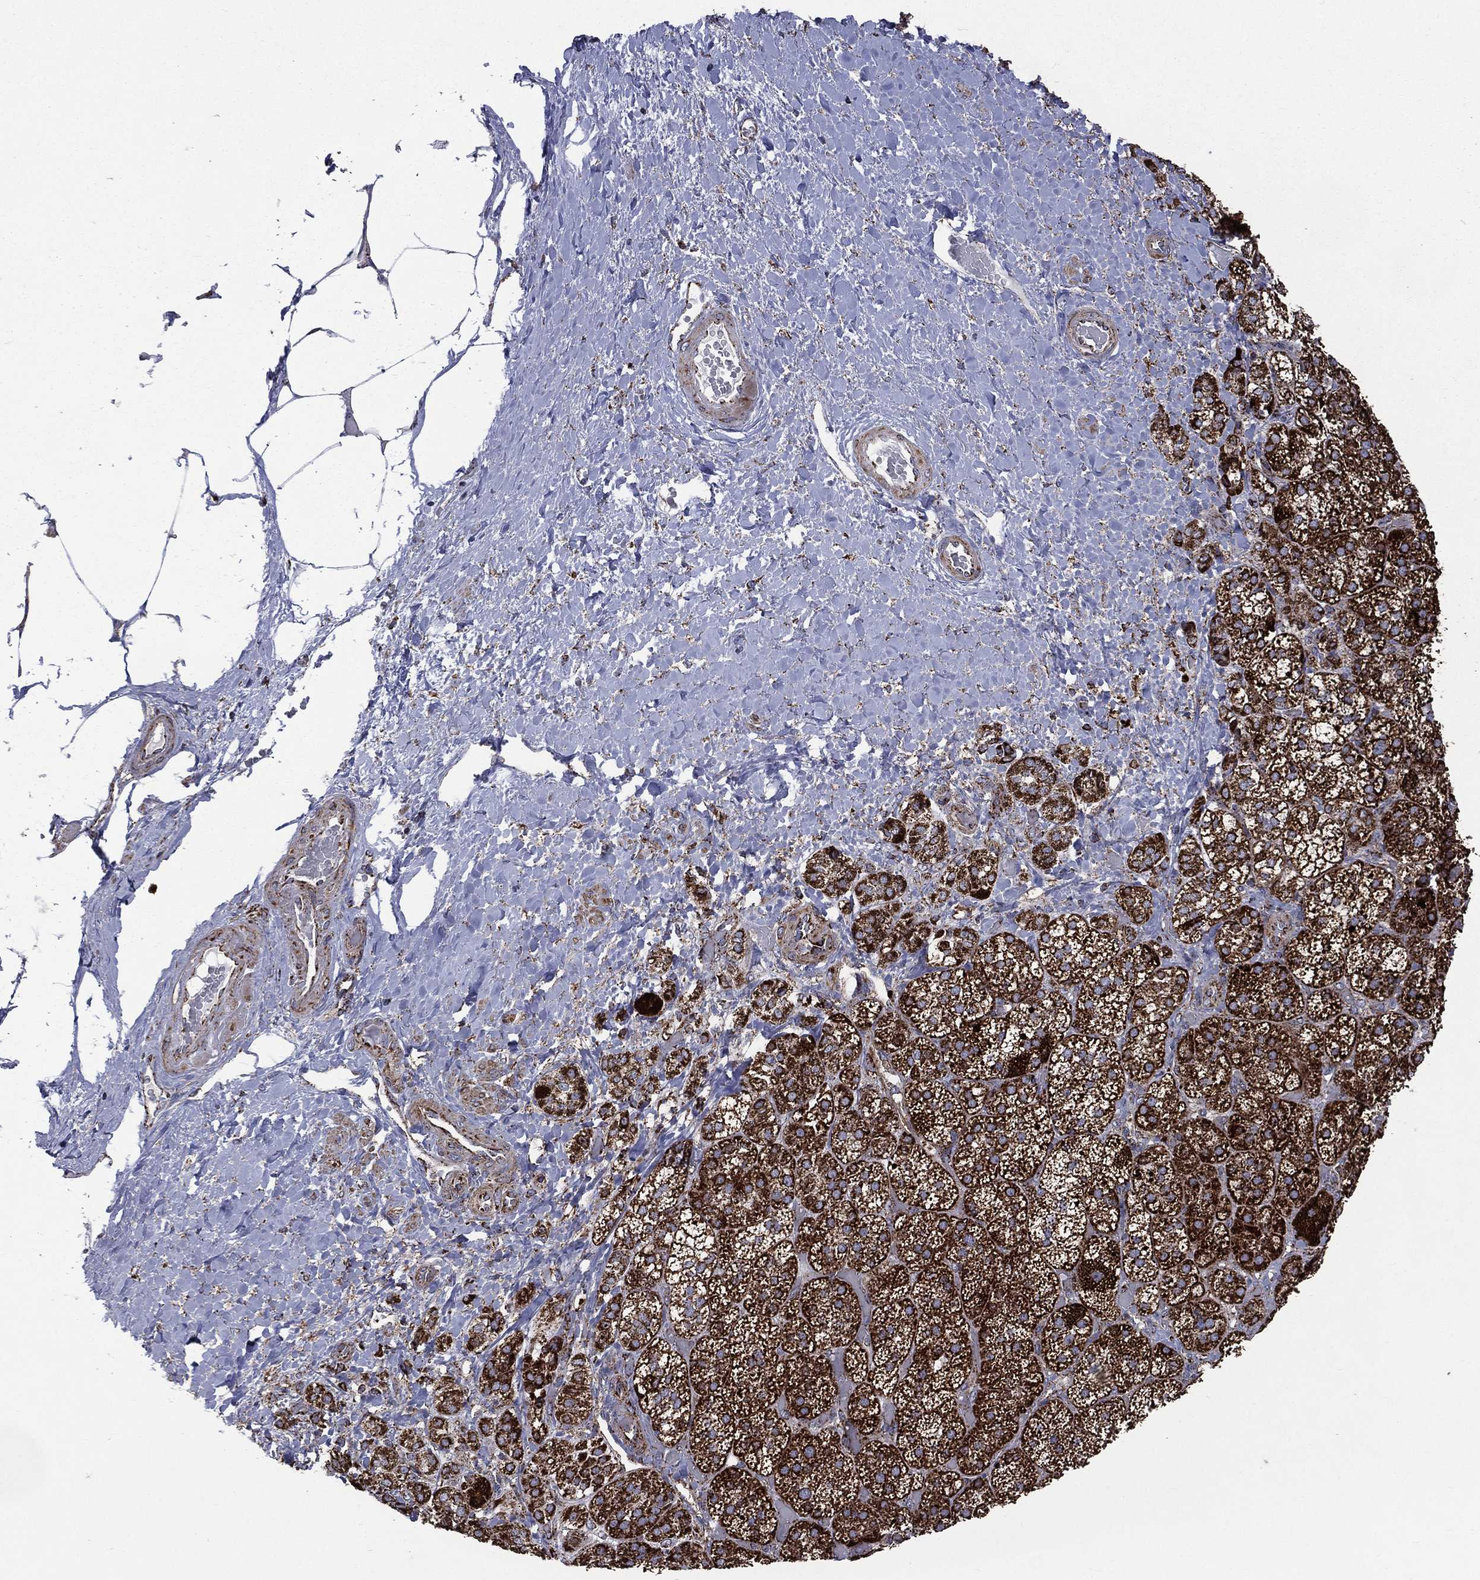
{"staining": {"intensity": "strong", "quantity": ">75%", "location": "cytoplasmic/membranous"}, "tissue": "adrenal gland", "cell_type": "Glandular cells", "image_type": "normal", "snomed": [{"axis": "morphology", "description": "Normal tissue, NOS"}, {"axis": "topography", "description": "Adrenal gland"}], "caption": "Immunohistochemical staining of normal human adrenal gland exhibits strong cytoplasmic/membranous protein positivity in about >75% of glandular cells.", "gene": "GOT2", "patient": {"sex": "male", "age": 57}}